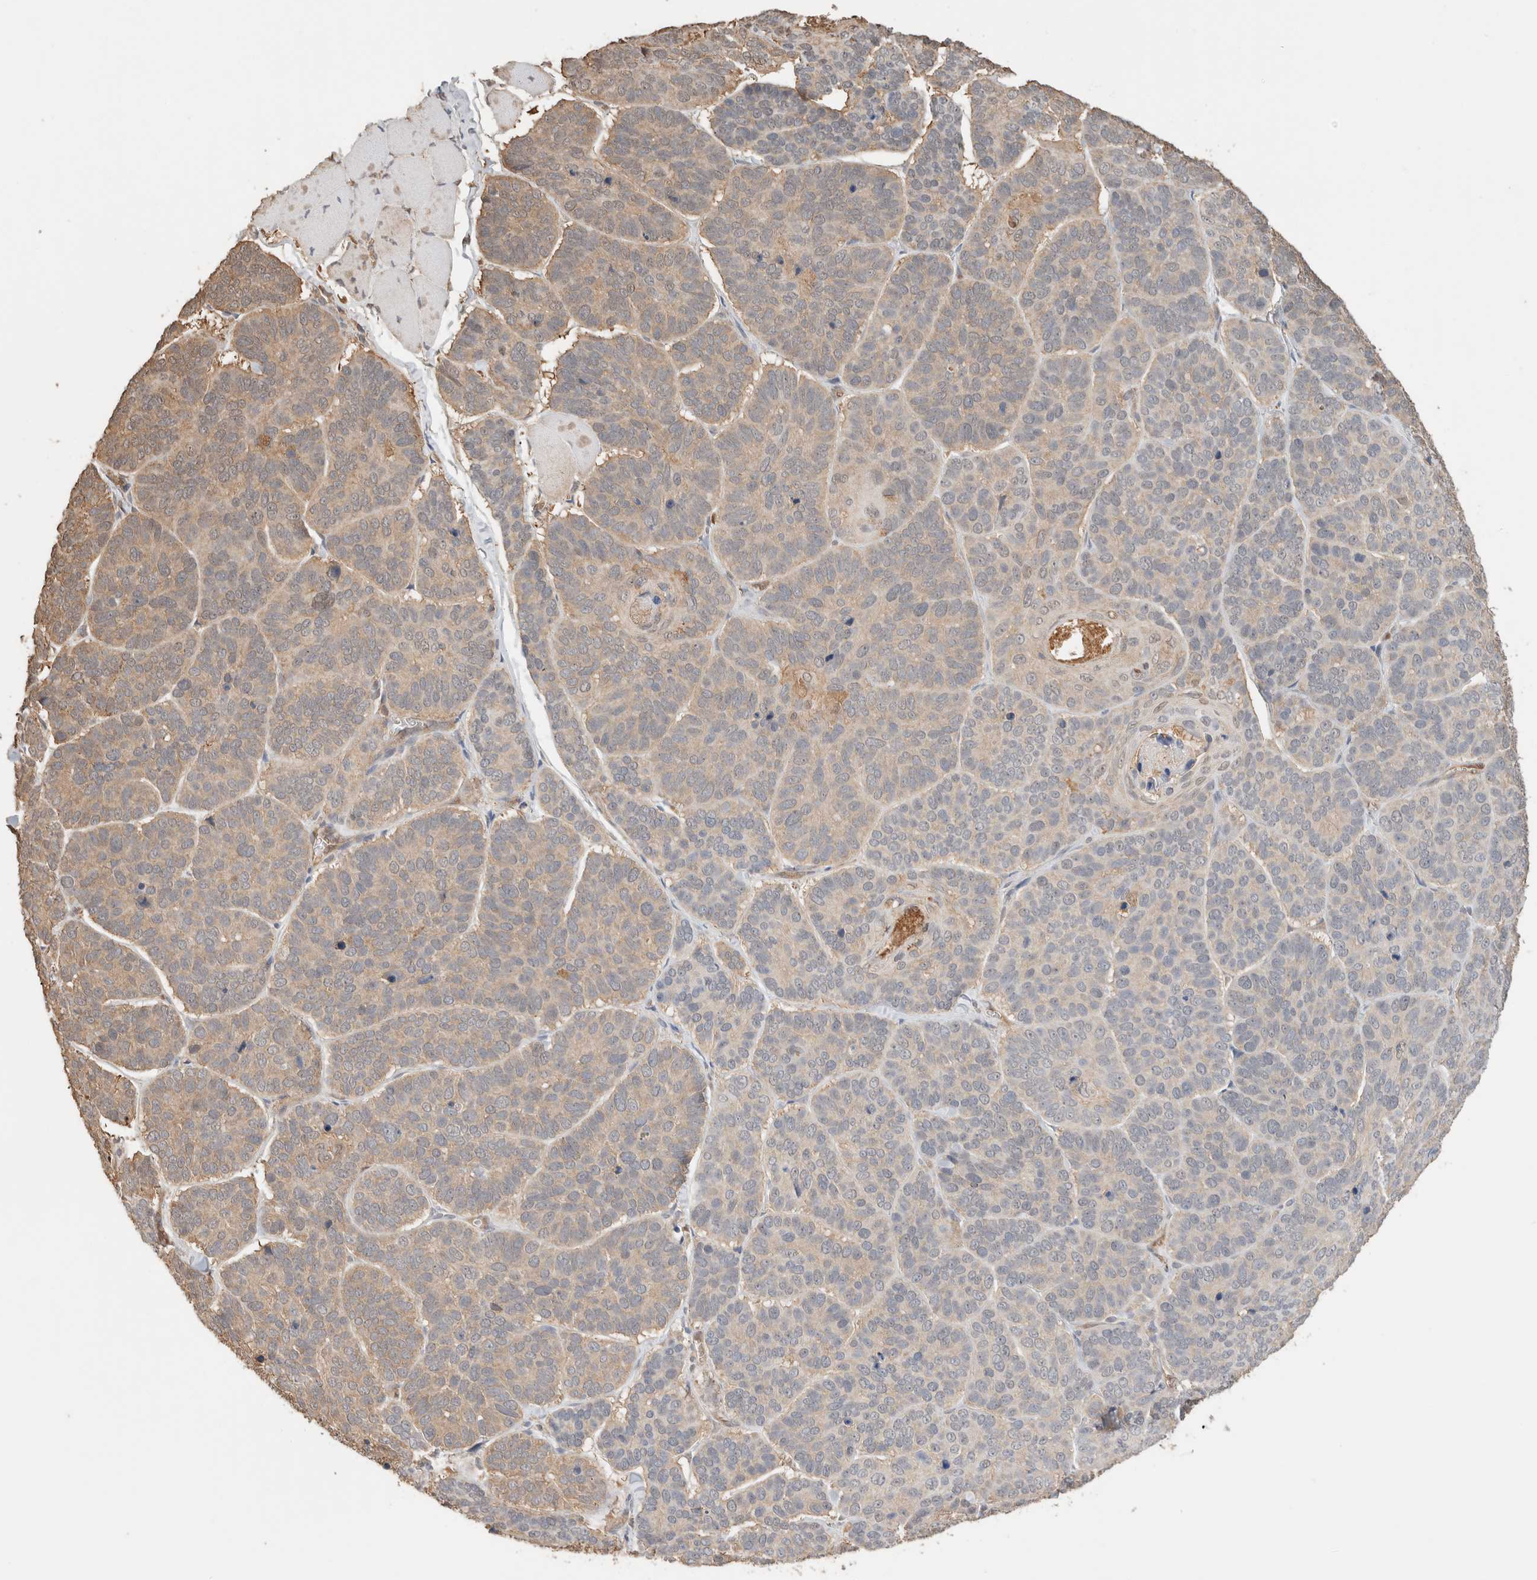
{"staining": {"intensity": "weak", "quantity": "25%-75%", "location": "cytoplasmic/membranous"}, "tissue": "skin cancer", "cell_type": "Tumor cells", "image_type": "cancer", "snomed": [{"axis": "morphology", "description": "Basal cell carcinoma"}, {"axis": "topography", "description": "Skin"}], "caption": "Protein analysis of skin cancer tissue exhibits weak cytoplasmic/membranous staining in approximately 25%-75% of tumor cells. Immunohistochemistry stains the protein in brown and the nuclei are stained blue.", "gene": "YWHAH", "patient": {"sex": "male", "age": 62}}